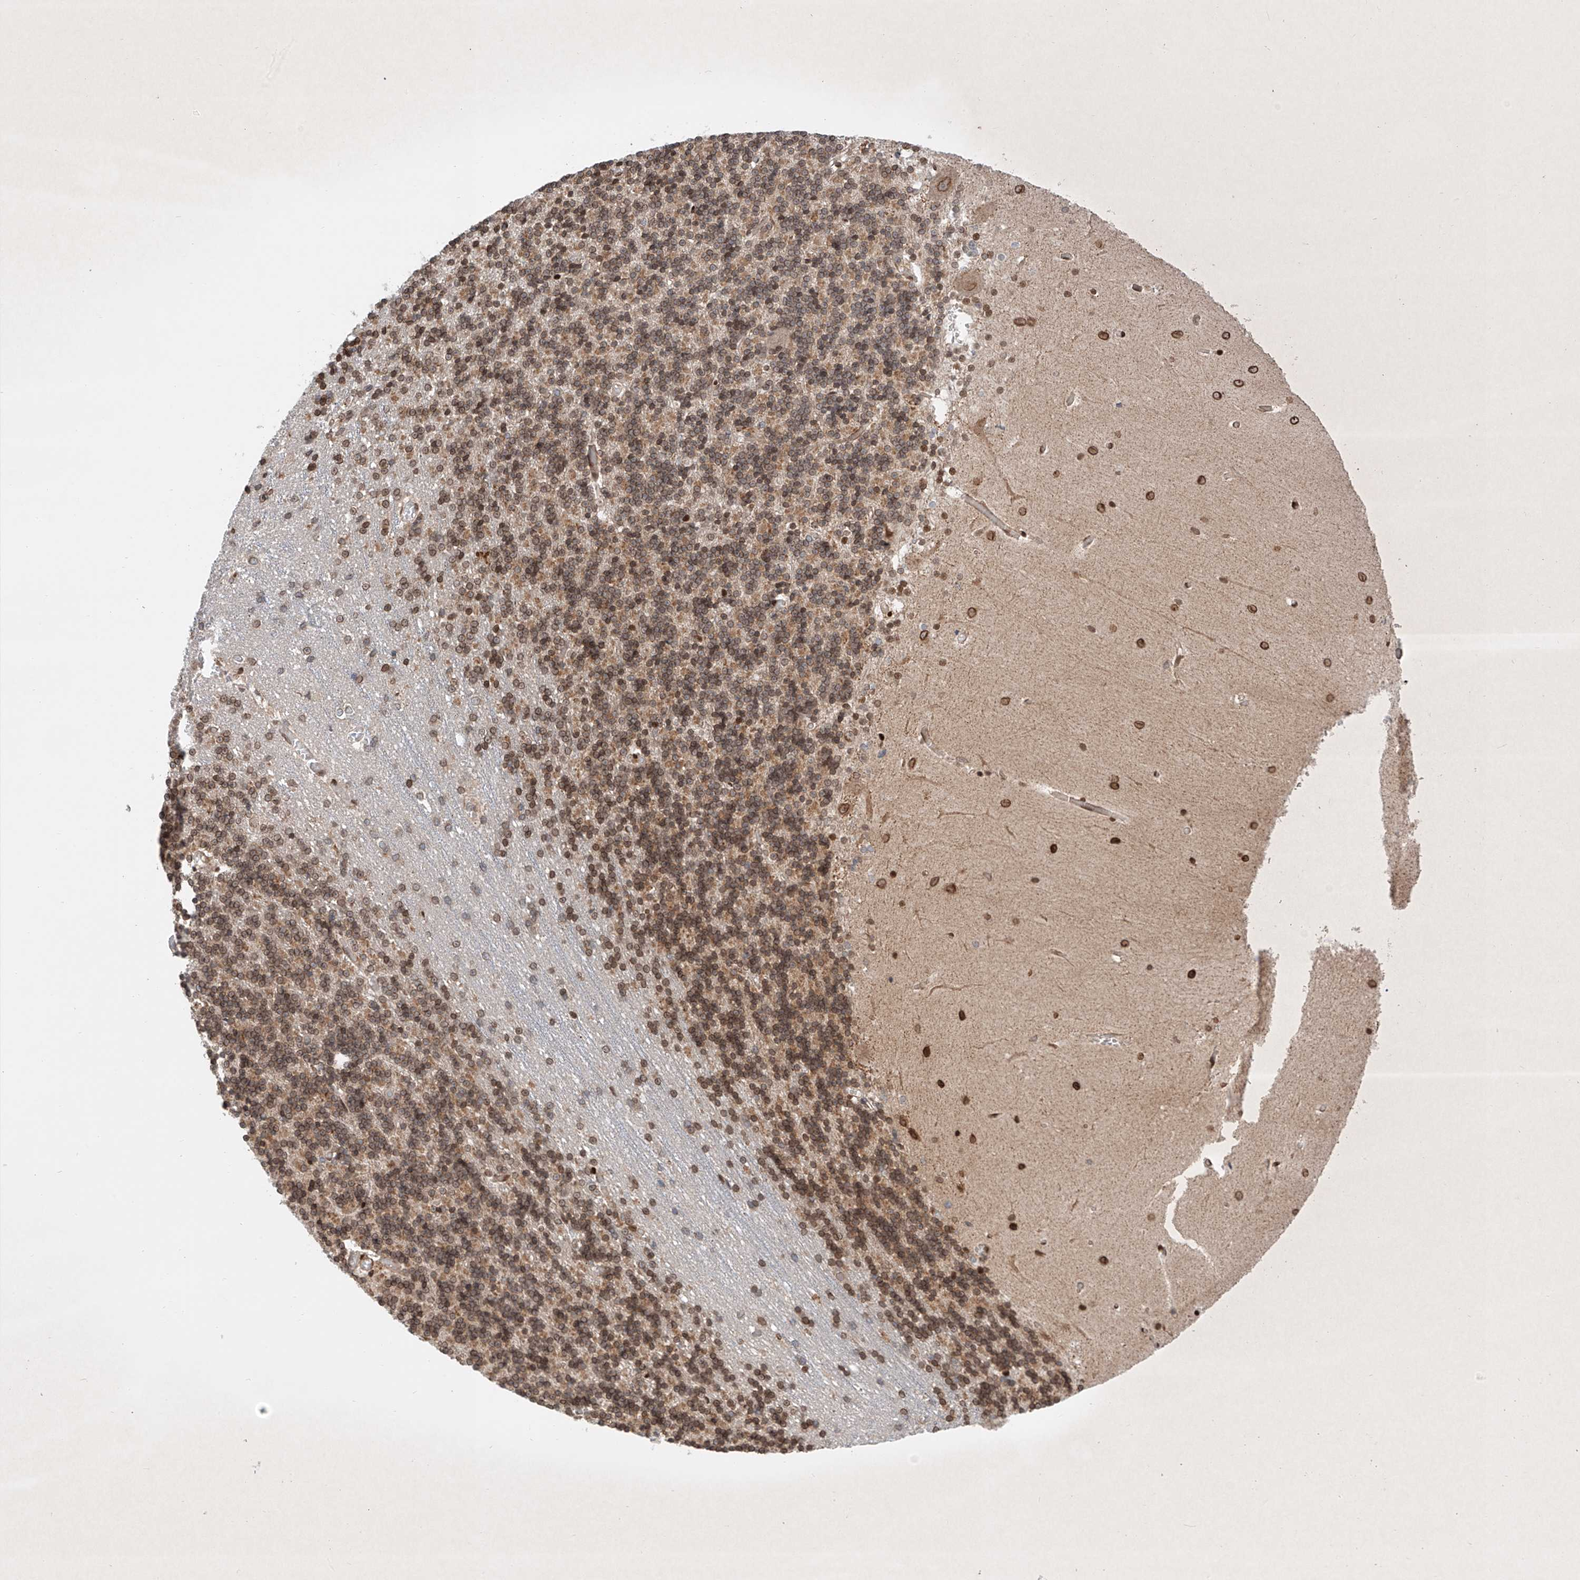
{"staining": {"intensity": "moderate", "quantity": ">75%", "location": "cytoplasmic/membranous,nuclear"}, "tissue": "cerebellum", "cell_type": "Cells in granular layer", "image_type": "normal", "snomed": [{"axis": "morphology", "description": "Normal tissue, NOS"}, {"axis": "topography", "description": "Cerebellum"}], "caption": "DAB immunohistochemical staining of unremarkable human cerebellum shows moderate cytoplasmic/membranous,nuclear protein staining in about >75% of cells in granular layer.", "gene": "EPG5", "patient": {"sex": "male", "age": 37}}